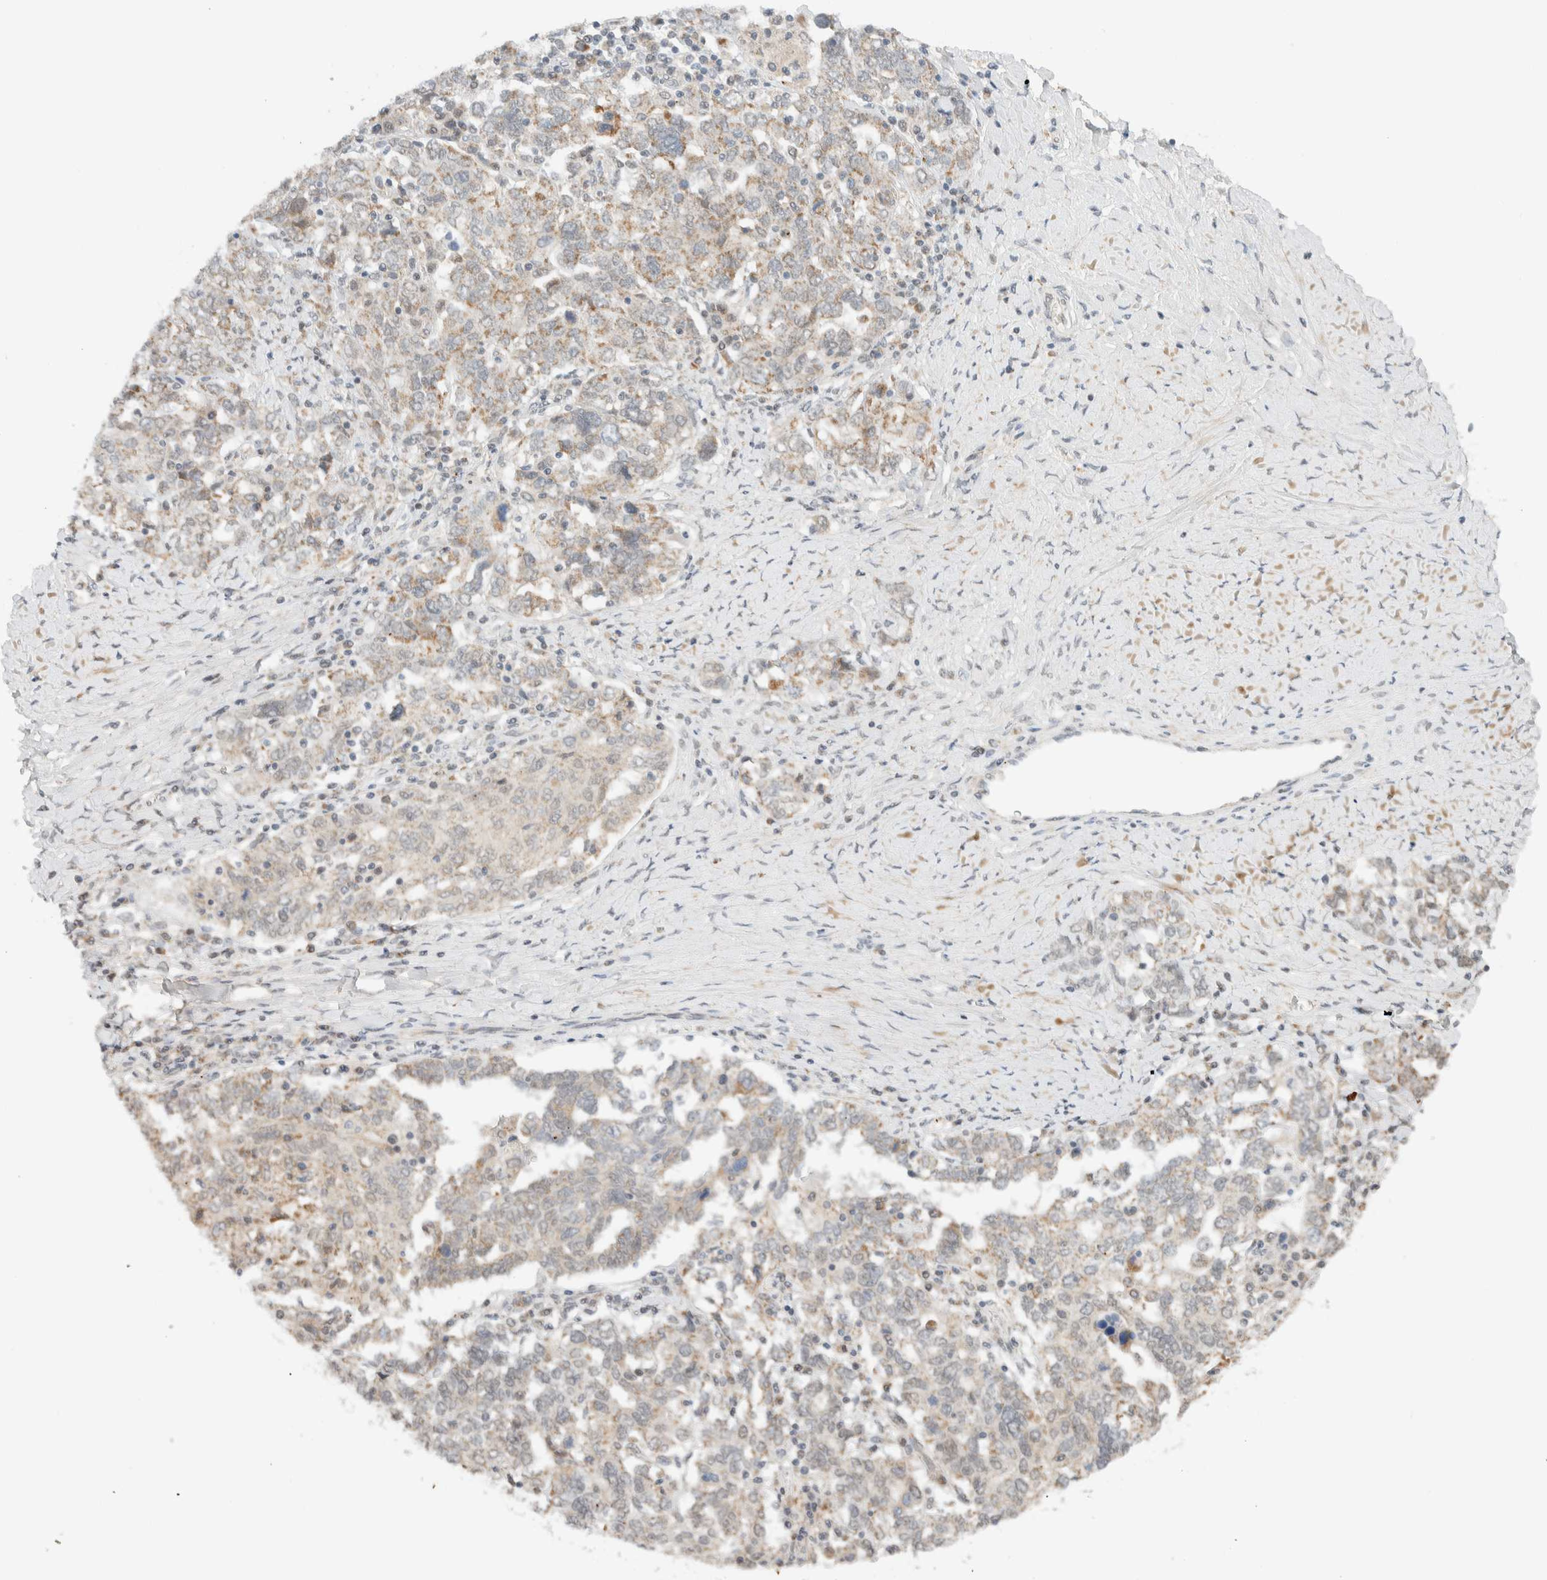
{"staining": {"intensity": "weak", "quantity": "25%-75%", "location": "cytoplasmic/membranous"}, "tissue": "ovarian cancer", "cell_type": "Tumor cells", "image_type": "cancer", "snomed": [{"axis": "morphology", "description": "Carcinoma, endometroid"}, {"axis": "topography", "description": "Ovary"}], "caption": "Immunohistochemical staining of human ovarian cancer (endometroid carcinoma) demonstrates low levels of weak cytoplasmic/membranous protein staining in about 25%-75% of tumor cells. The staining was performed using DAB (3,3'-diaminobenzidine) to visualize the protein expression in brown, while the nuclei were stained in blue with hematoxylin (Magnification: 20x).", "gene": "MRPL41", "patient": {"sex": "female", "age": 62}}